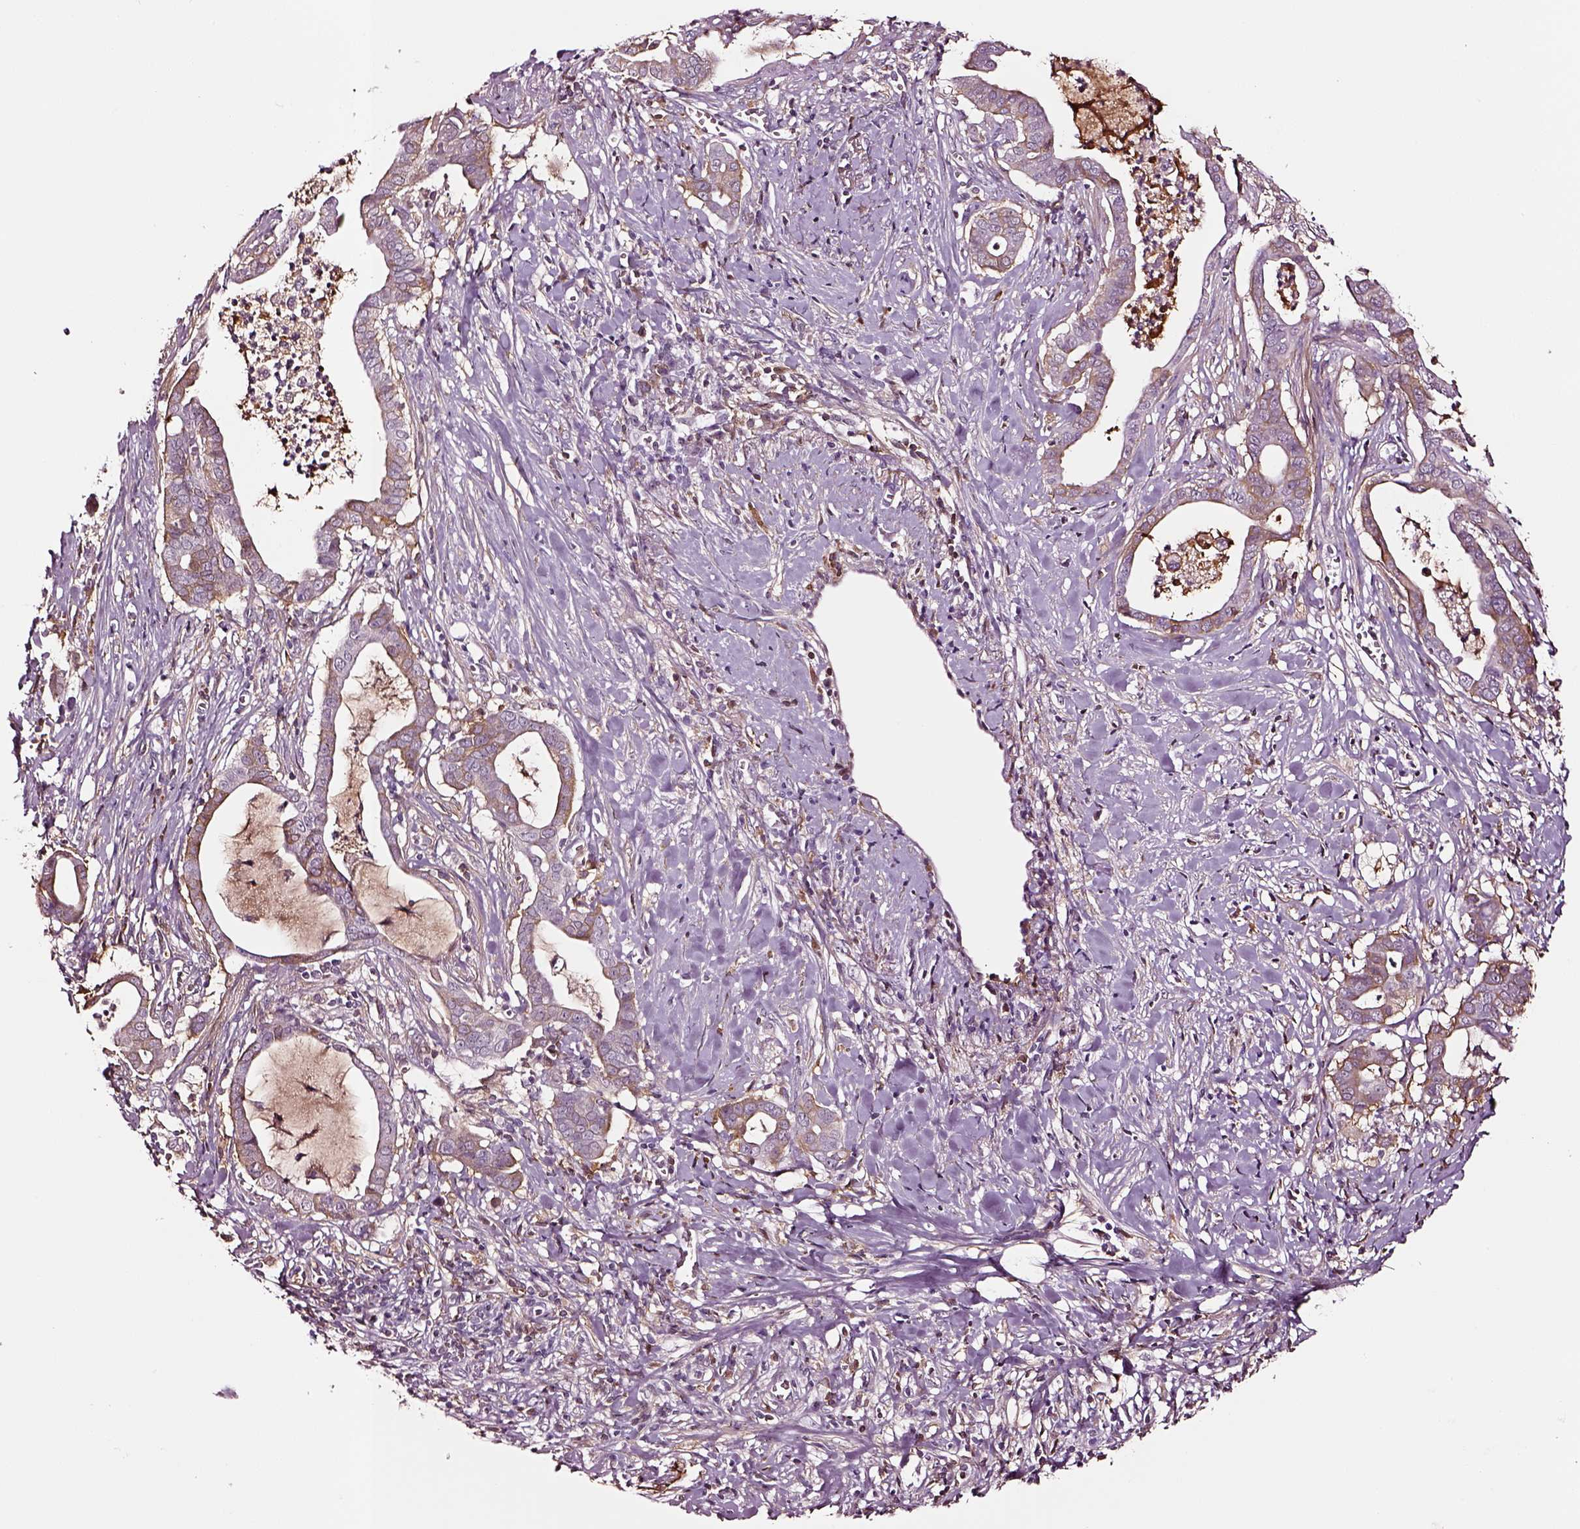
{"staining": {"intensity": "moderate", "quantity": "25%-75%", "location": "cytoplasmic/membranous"}, "tissue": "pancreatic cancer", "cell_type": "Tumor cells", "image_type": "cancer", "snomed": [{"axis": "morphology", "description": "Adenocarcinoma, NOS"}, {"axis": "topography", "description": "Pancreas"}], "caption": "This photomicrograph shows pancreatic cancer (adenocarcinoma) stained with IHC to label a protein in brown. The cytoplasmic/membranous of tumor cells show moderate positivity for the protein. Nuclei are counter-stained blue.", "gene": "TF", "patient": {"sex": "male", "age": 61}}